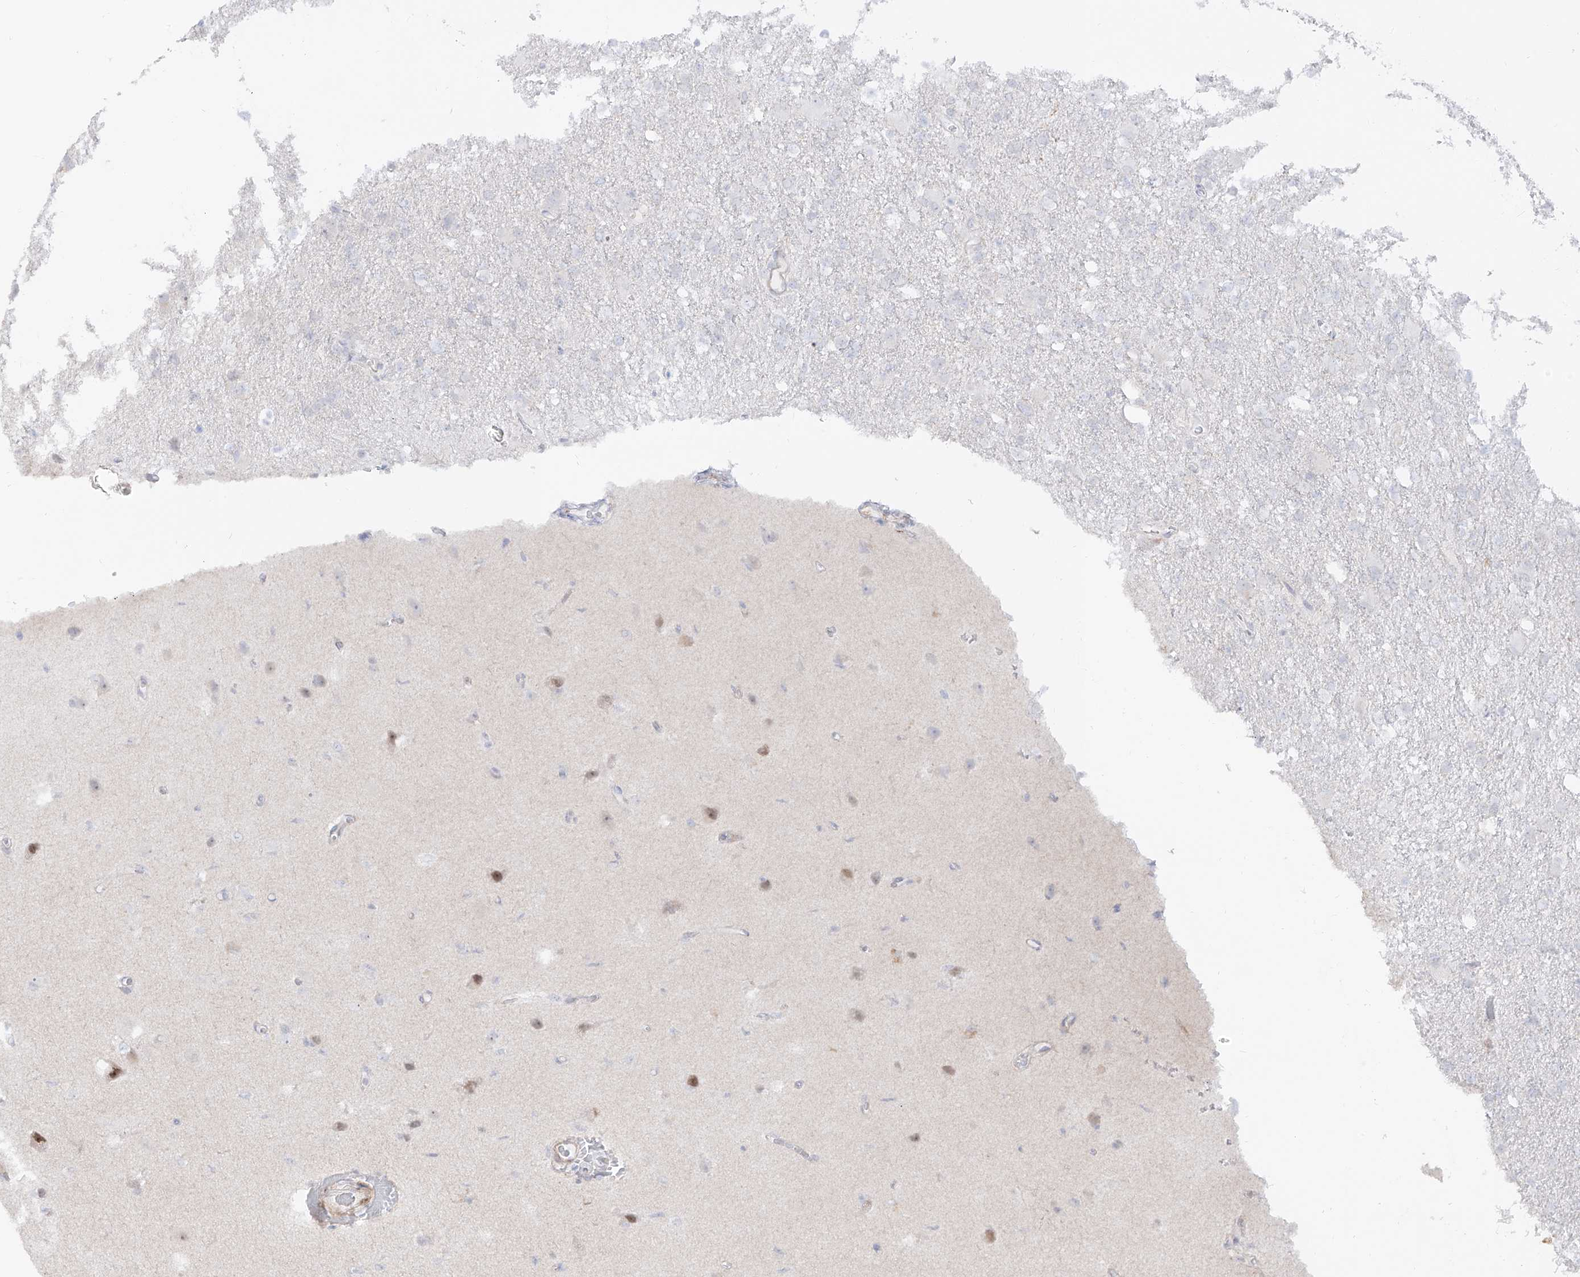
{"staining": {"intensity": "negative", "quantity": "none", "location": "none"}, "tissue": "glioma", "cell_type": "Tumor cells", "image_type": "cancer", "snomed": [{"axis": "morphology", "description": "Glioma, malignant, High grade"}, {"axis": "topography", "description": "Brain"}], "caption": "This is a histopathology image of IHC staining of malignant glioma (high-grade), which shows no expression in tumor cells.", "gene": "ZNF180", "patient": {"sex": "female", "age": 57}}